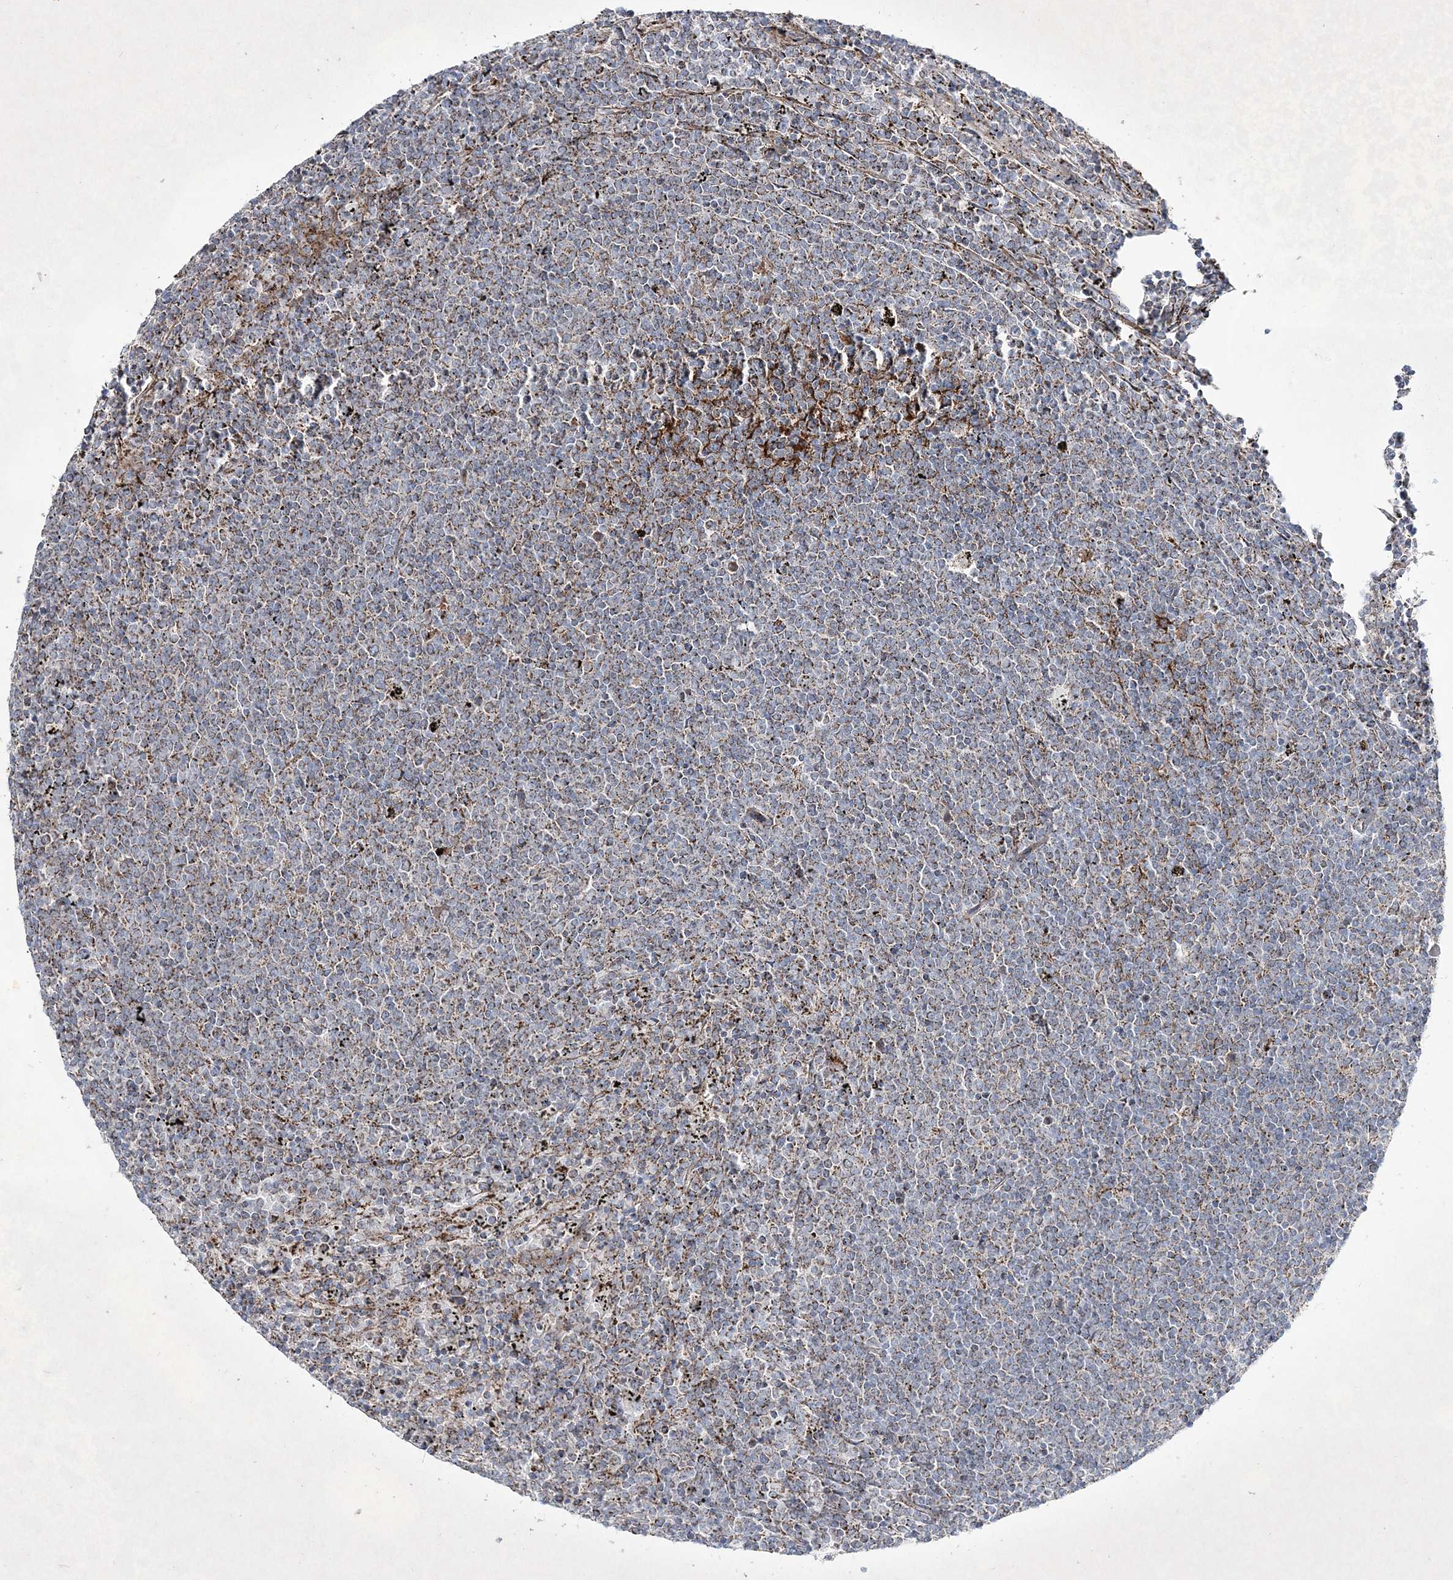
{"staining": {"intensity": "weak", "quantity": "<25%", "location": "cytoplasmic/membranous"}, "tissue": "lymphoma", "cell_type": "Tumor cells", "image_type": "cancer", "snomed": [{"axis": "morphology", "description": "Malignant lymphoma, non-Hodgkin's type, Low grade"}, {"axis": "topography", "description": "Spleen"}], "caption": "A high-resolution histopathology image shows IHC staining of low-grade malignant lymphoma, non-Hodgkin's type, which shows no significant positivity in tumor cells.", "gene": "RICTOR", "patient": {"sex": "female", "age": 50}}